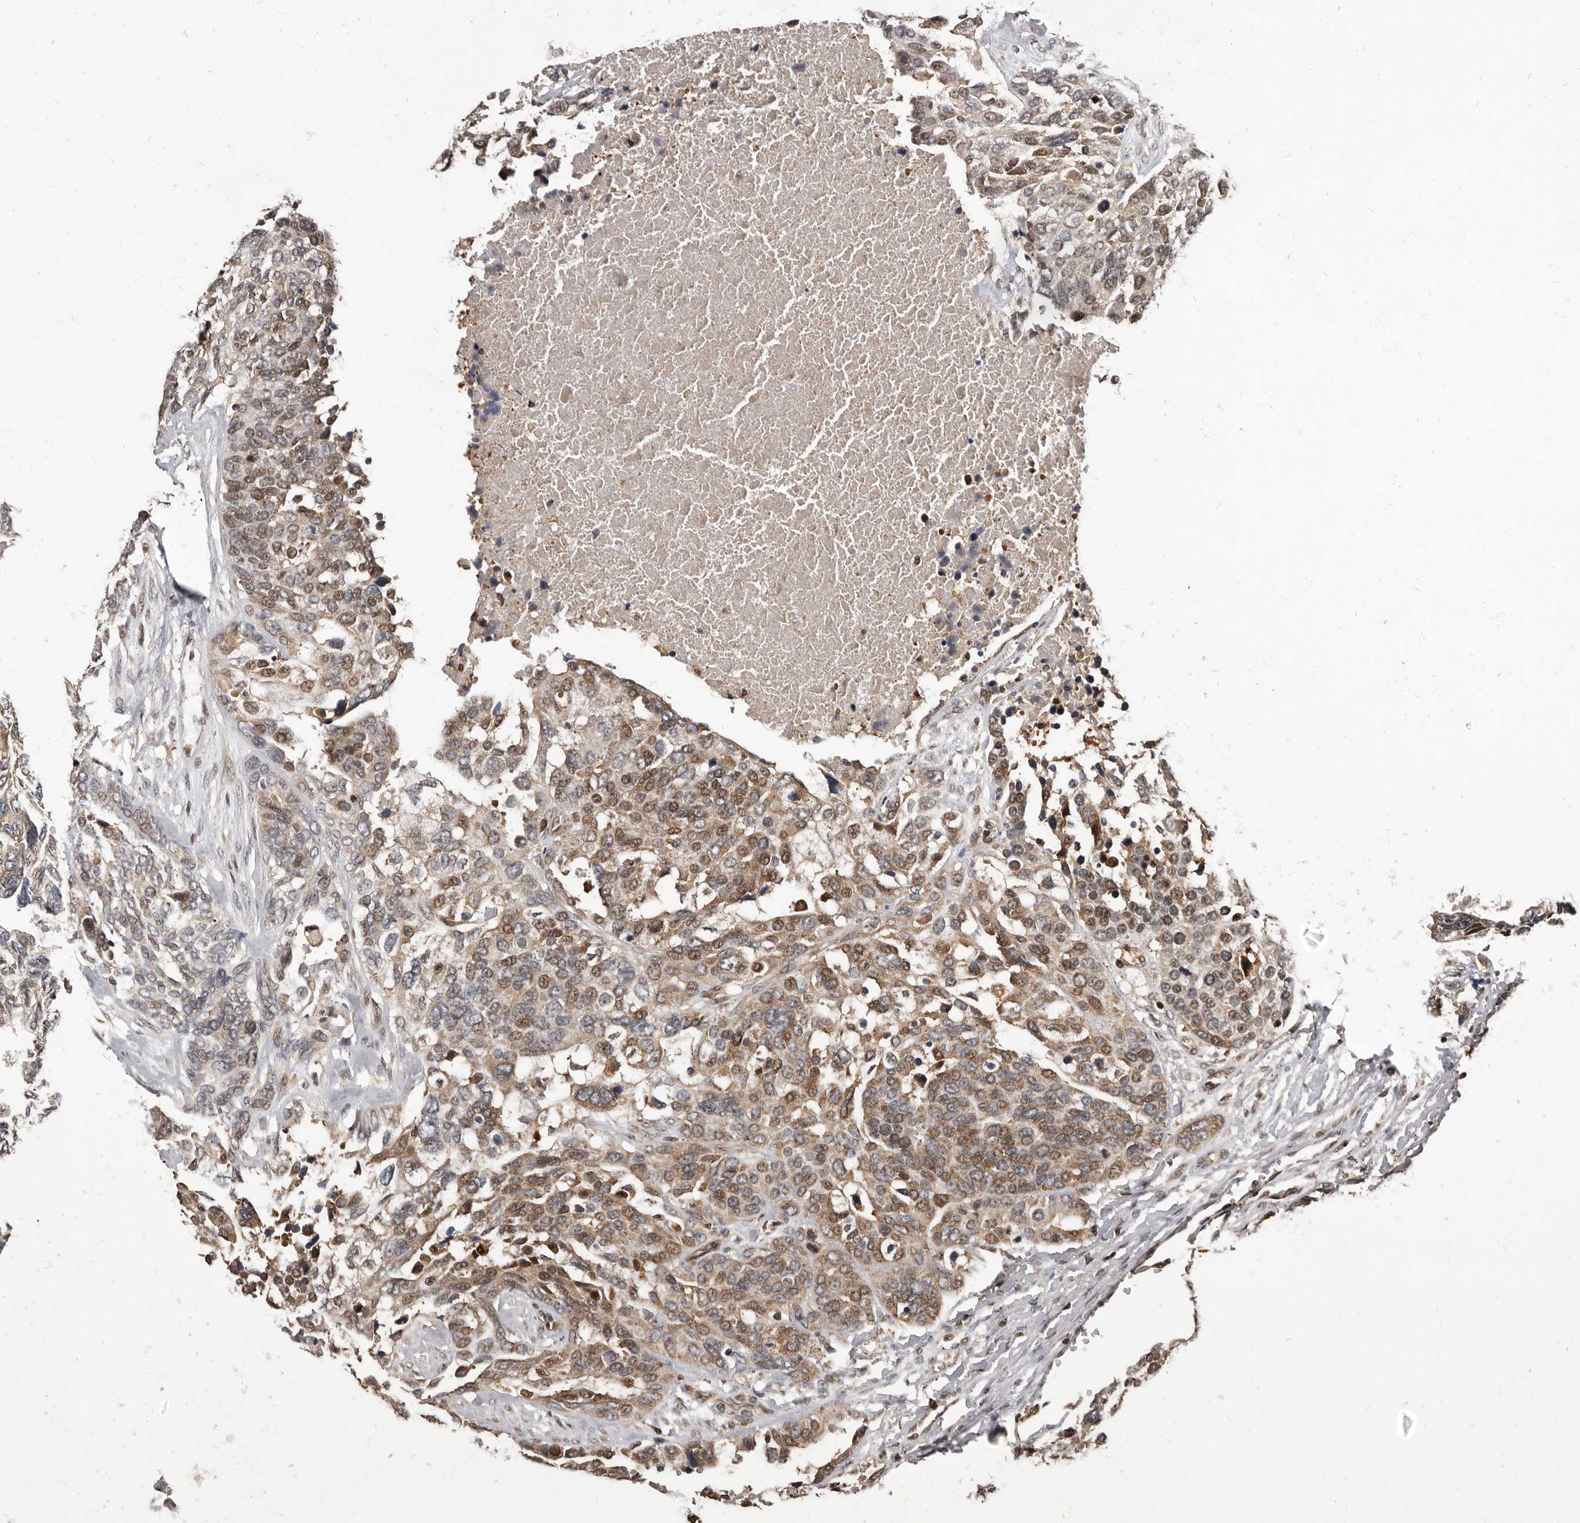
{"staining": {"intensity": "moderate", "quantity": ">75%", "location": "cytoplasmic/membranous,nuclear"}, "tissue": "ovarian cancer", "cell_type": "Tumor cells", "image_type": "cancer", "snomed": [{"axis": "morphology", "description": "Cystadenocarcinoma, serous, NOS"}, {"axis": "topography", "description": "Ovary"}], "caption": "Ovarian cancer (serous cystadenocarcinoma) stained with IHC shows moderate cytoplasmic/membranous and nuclear expression in about >75% of tumor cells. Using DAB (brown) and hematoxylin (blue) stains, captured at high magnification using brightfield microscopy.", "gene": "MAP3K14", "patient": {"sex": "female", "age": 44}}